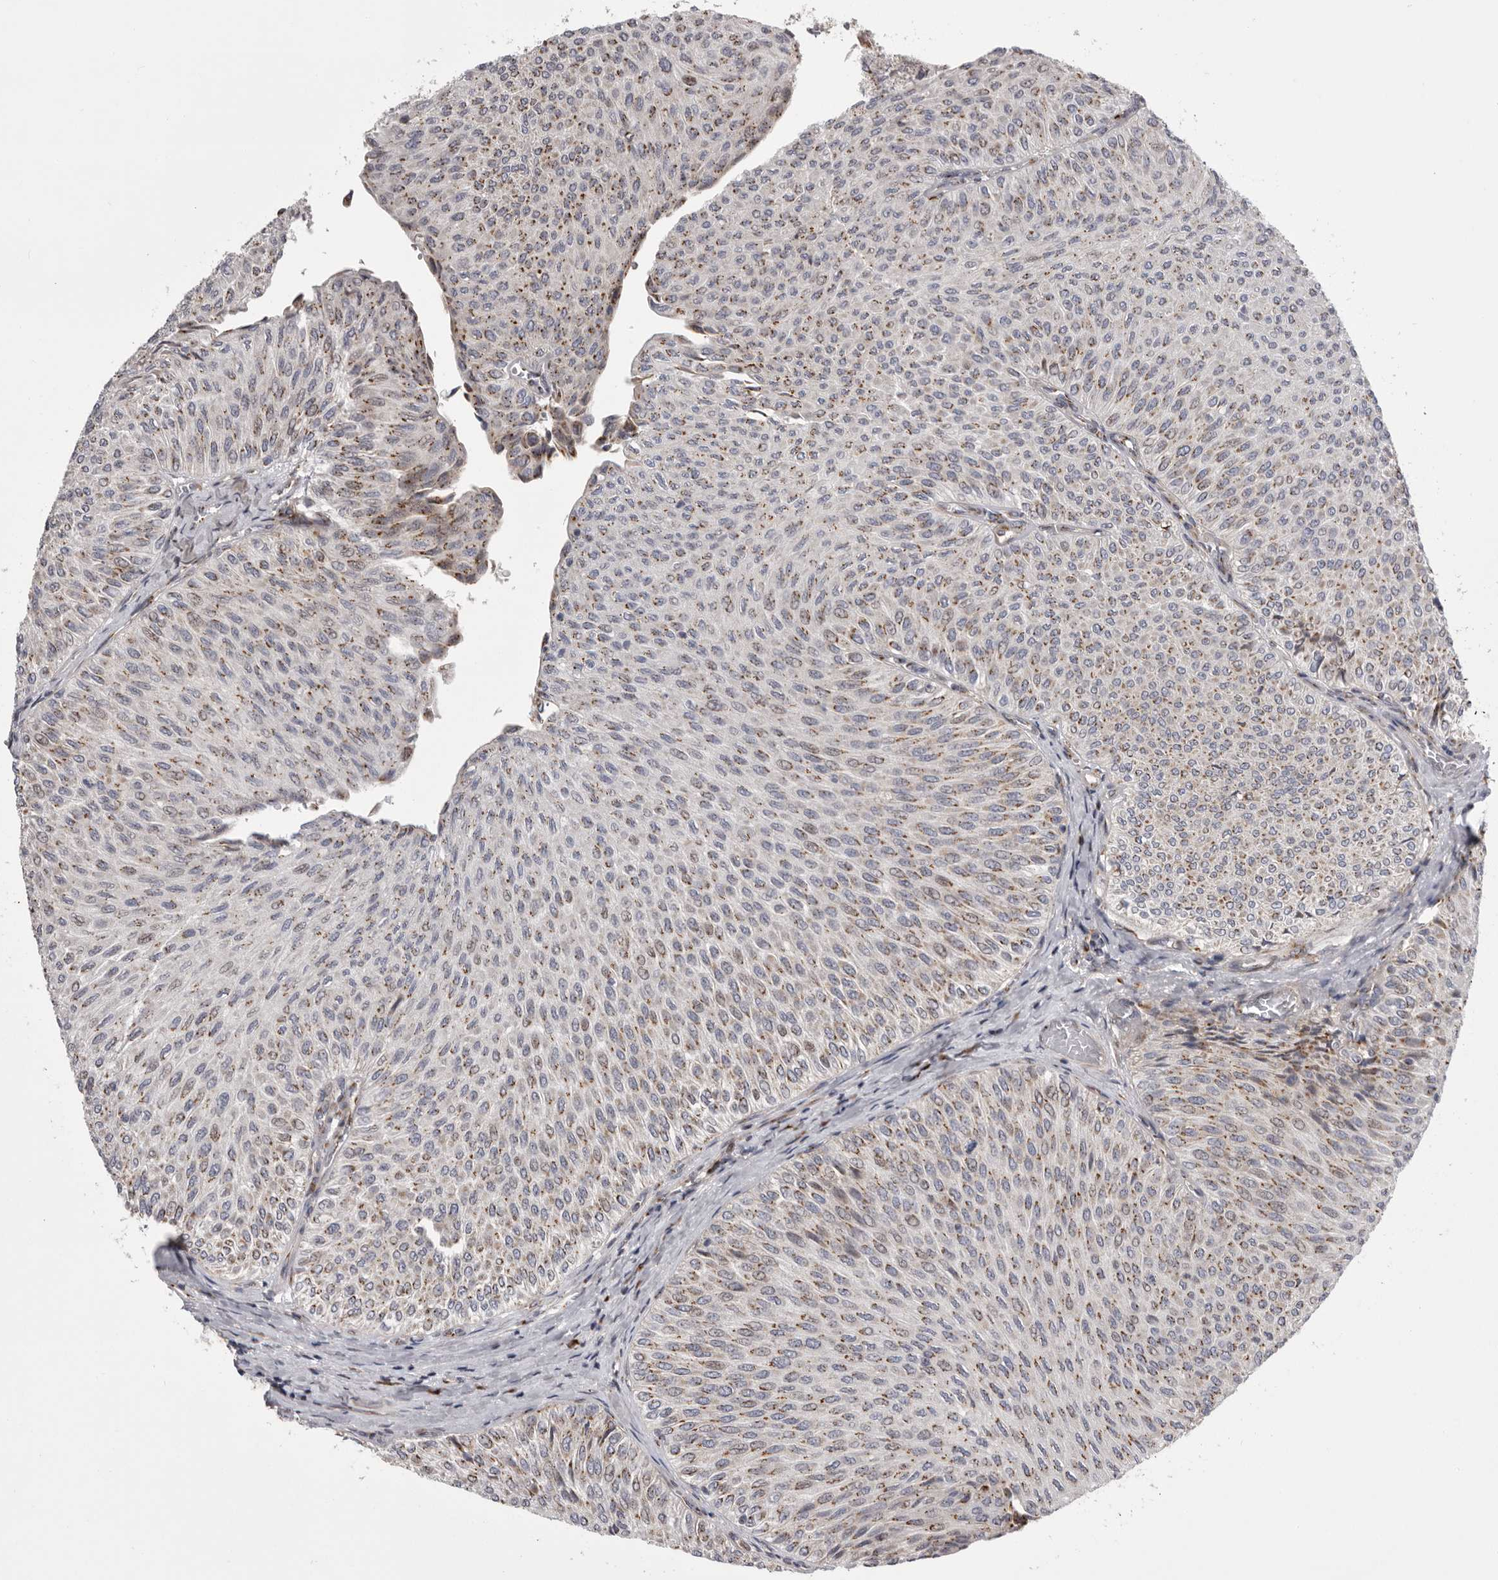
{"staining": {"intensity": "moderate", "quantity": ">75%", "location": "cytoplasmic/membranous"}, "tissue": "urothelial cancer", "cell_type": "Tumor cells", "image_type": "cancer", "snomed": [{"axis": "morphology", "description": "Urothelial carcinoma, Low grade"}, {"axis": "topography", "description": "Urinary bladder"}], "caption": "A high-resolution histopathology image shows IHC staining of urothelial carcinoma (low-grade), which exhibits moderate cytoplasmic/membranous expression in approximately >75% of tumor cells.", "gene": "WDR47", "patient": {"sex": "male", "age": 78}}